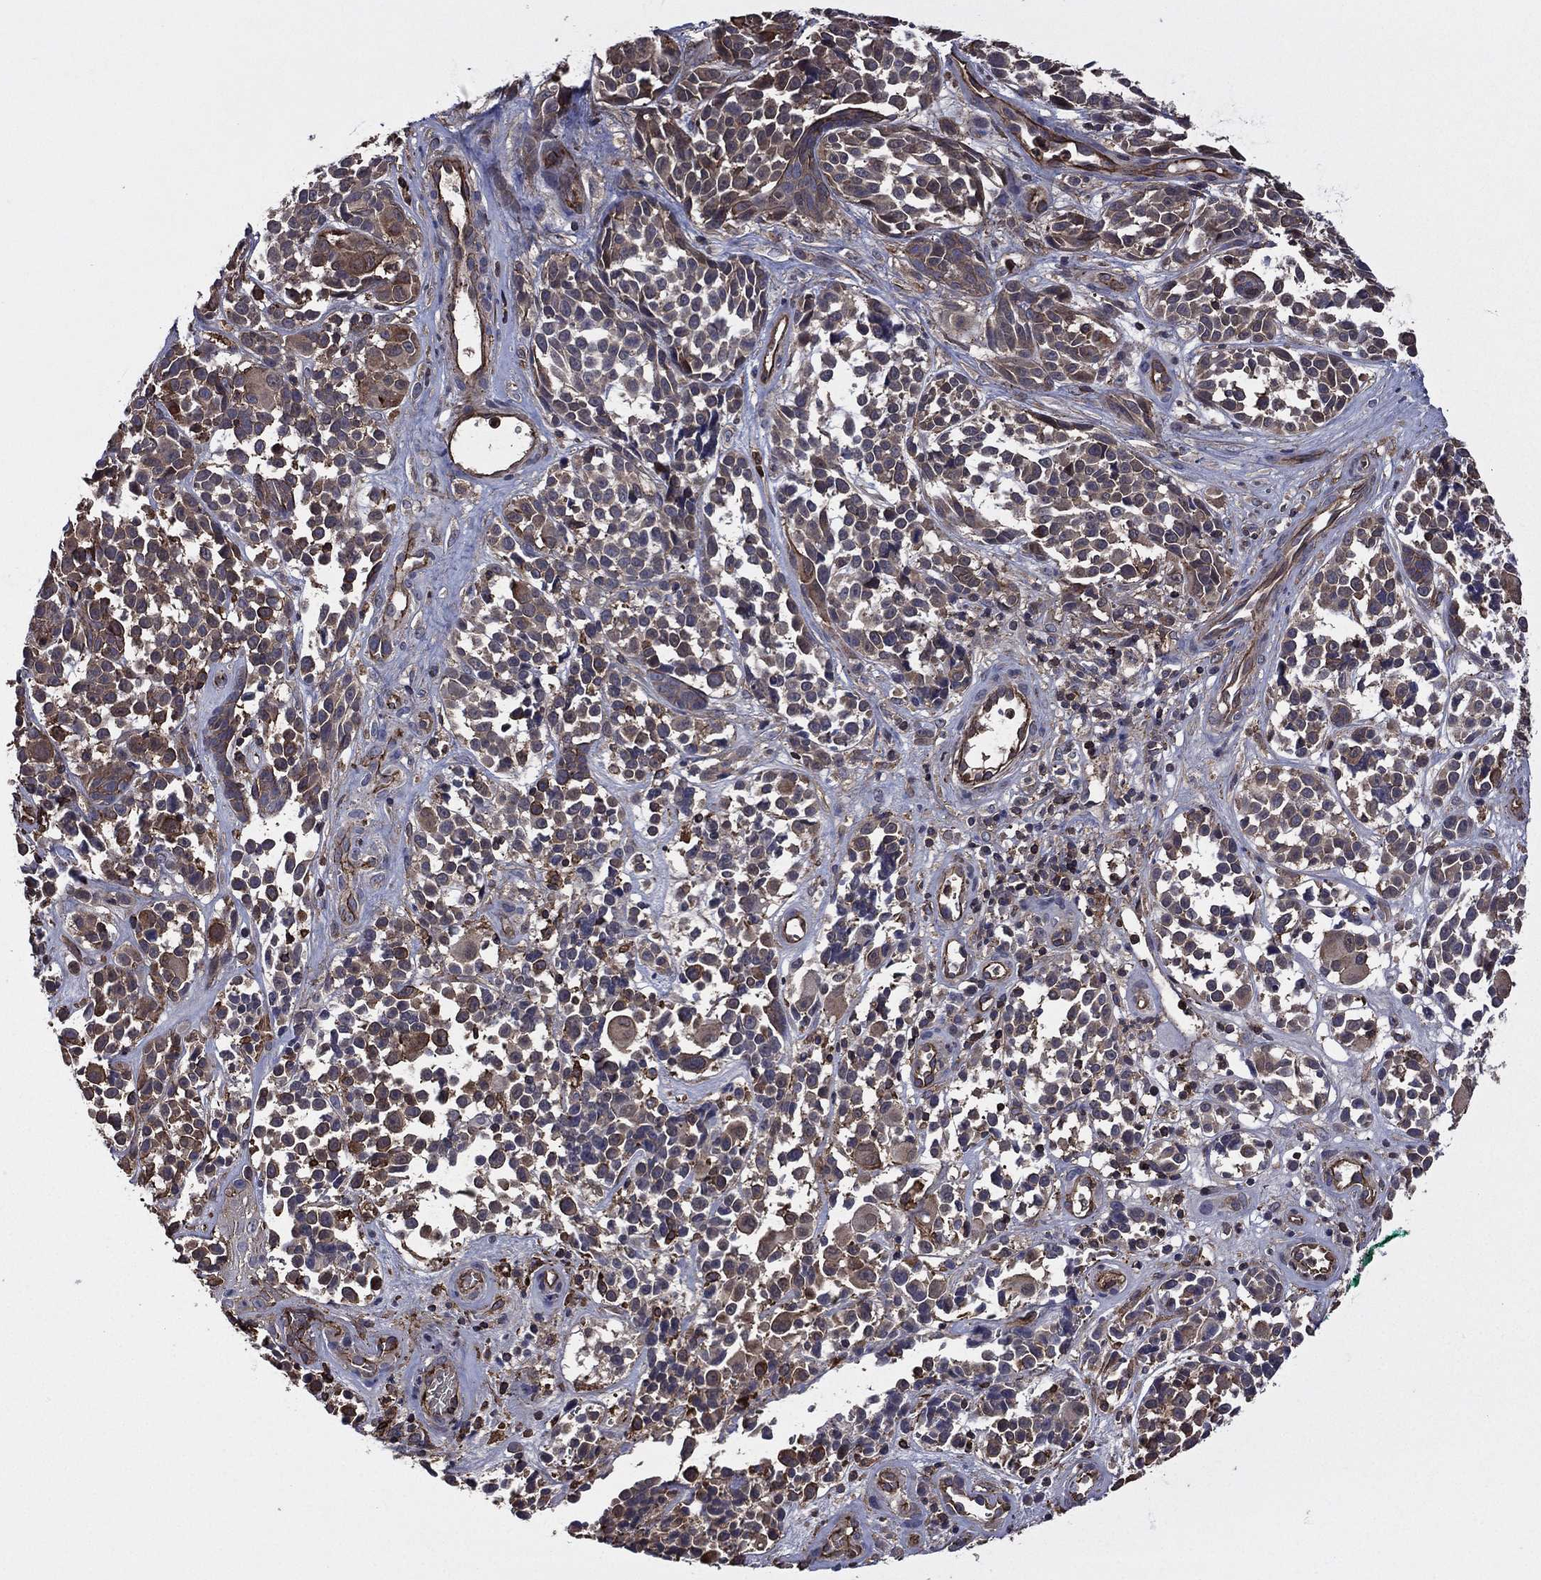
{"staining": {"intensity": "moderate", "quantity": ">75%", "location": "cytoplasmic/membranous"}, "tissue": "melanoma", "cell_type": "Tumor cells", "image_type": "cancer", "snomed": [{"axis": "morphology", "description": "Malignant melanoma, NOS"}, {"axis": "topography", "description": "Skin"}], "caption": "Protein expression analysis of human melanoma reveals moderate cytoplasmic/membranous staining in approximately >75% of tumor cells.", "gene": "PLPP3", "patient": {"sex": "female", "age": 88}}